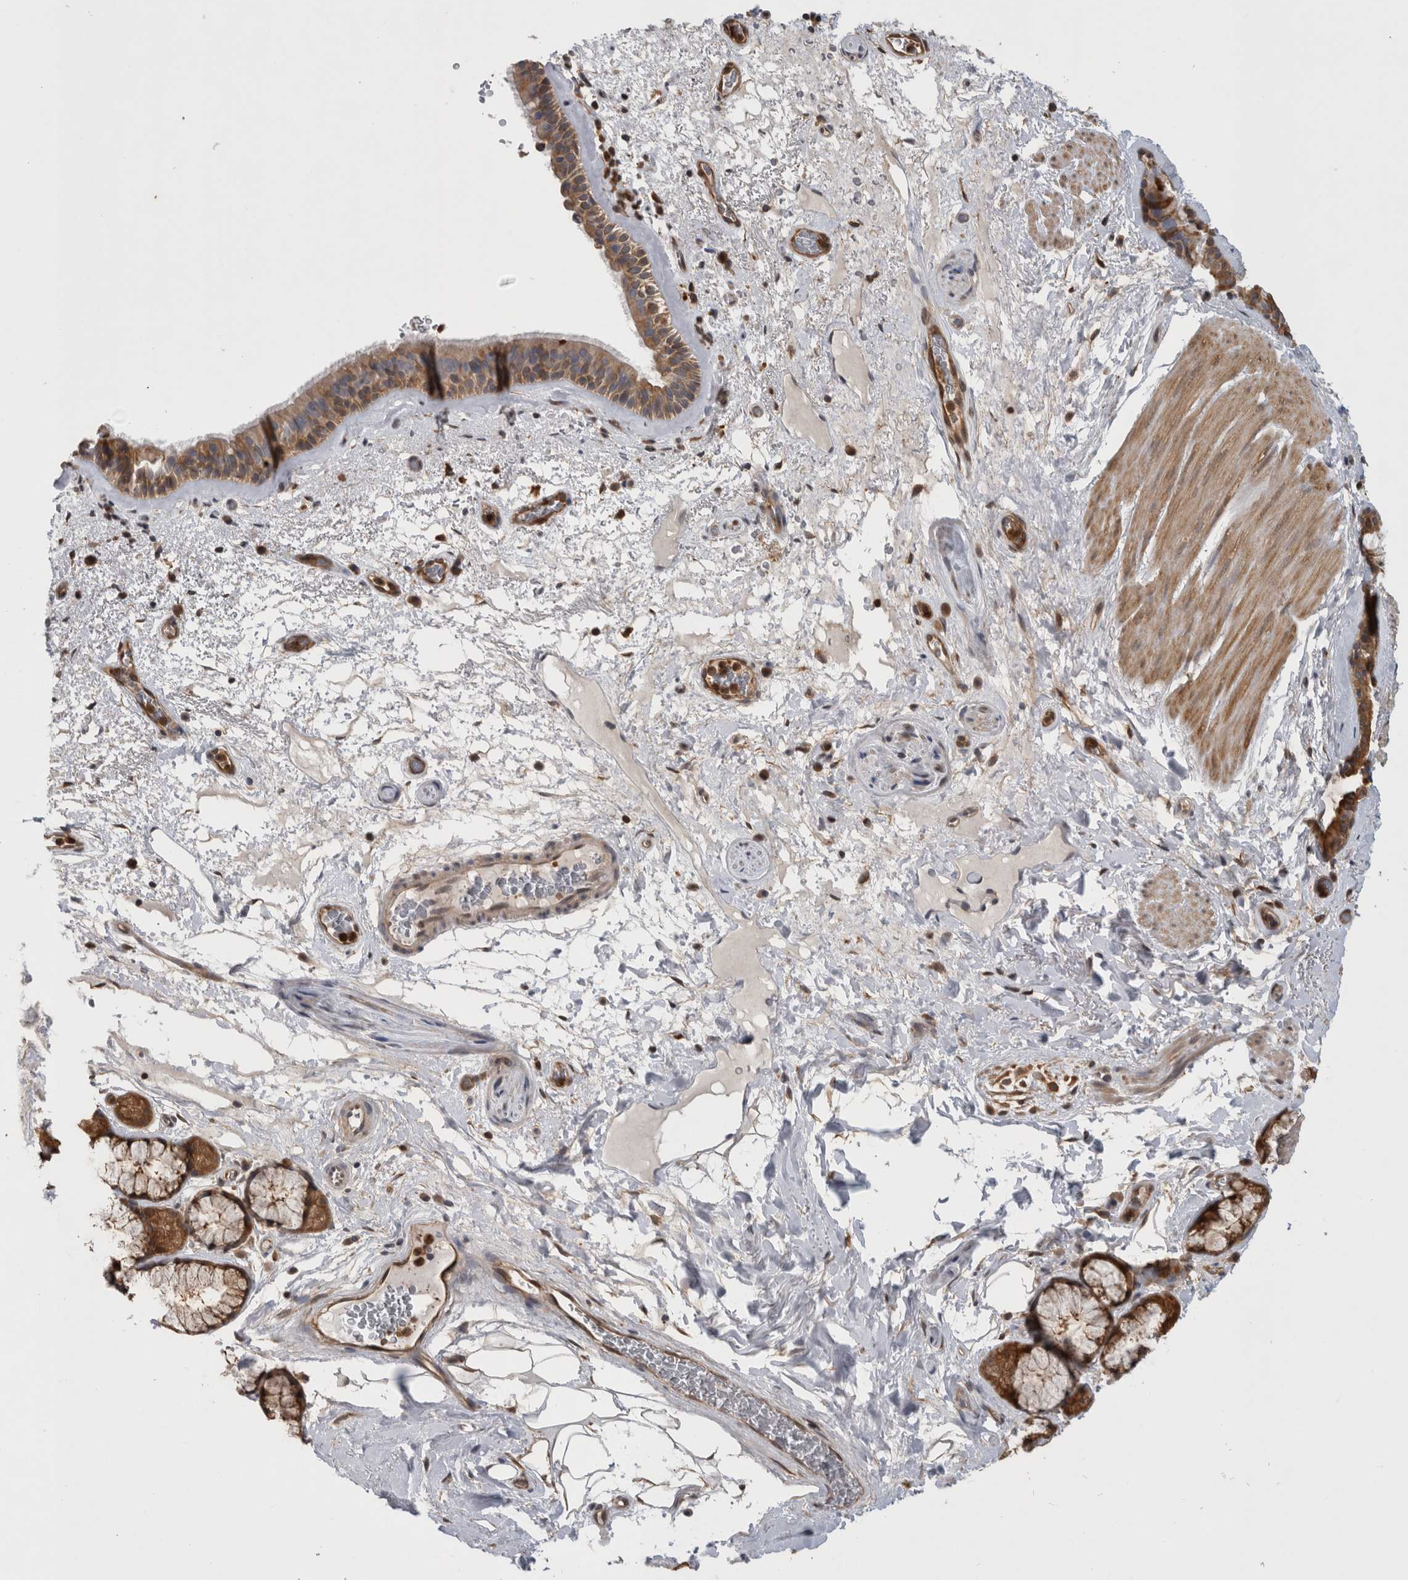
{"staining": {"intensity": "moderate", "quantity": ">75%", "location": "cytoplasmic/membranous"}, "tissue": "bronchus", "cell_type": "Respiratory epithelial cells", "image_type": "normal", "snomed": [{"axis": "morphology", "description": "Normal tissue, NOS"}, {"axis": "topography", "description": "Cartilage tissue"}], "caption": "Immunohistochemistry histopathology image of benign bronchus: human bronchus stained using IHC shows medium levels of moderate protein expression localized specifically in the cytoplasmic/membranous of respiratory epithelial cells, appearing as a cytoplasmic/membranous brown color.", "gene": "ASTN2", "patient": {"sex": "female", "age": 63}}